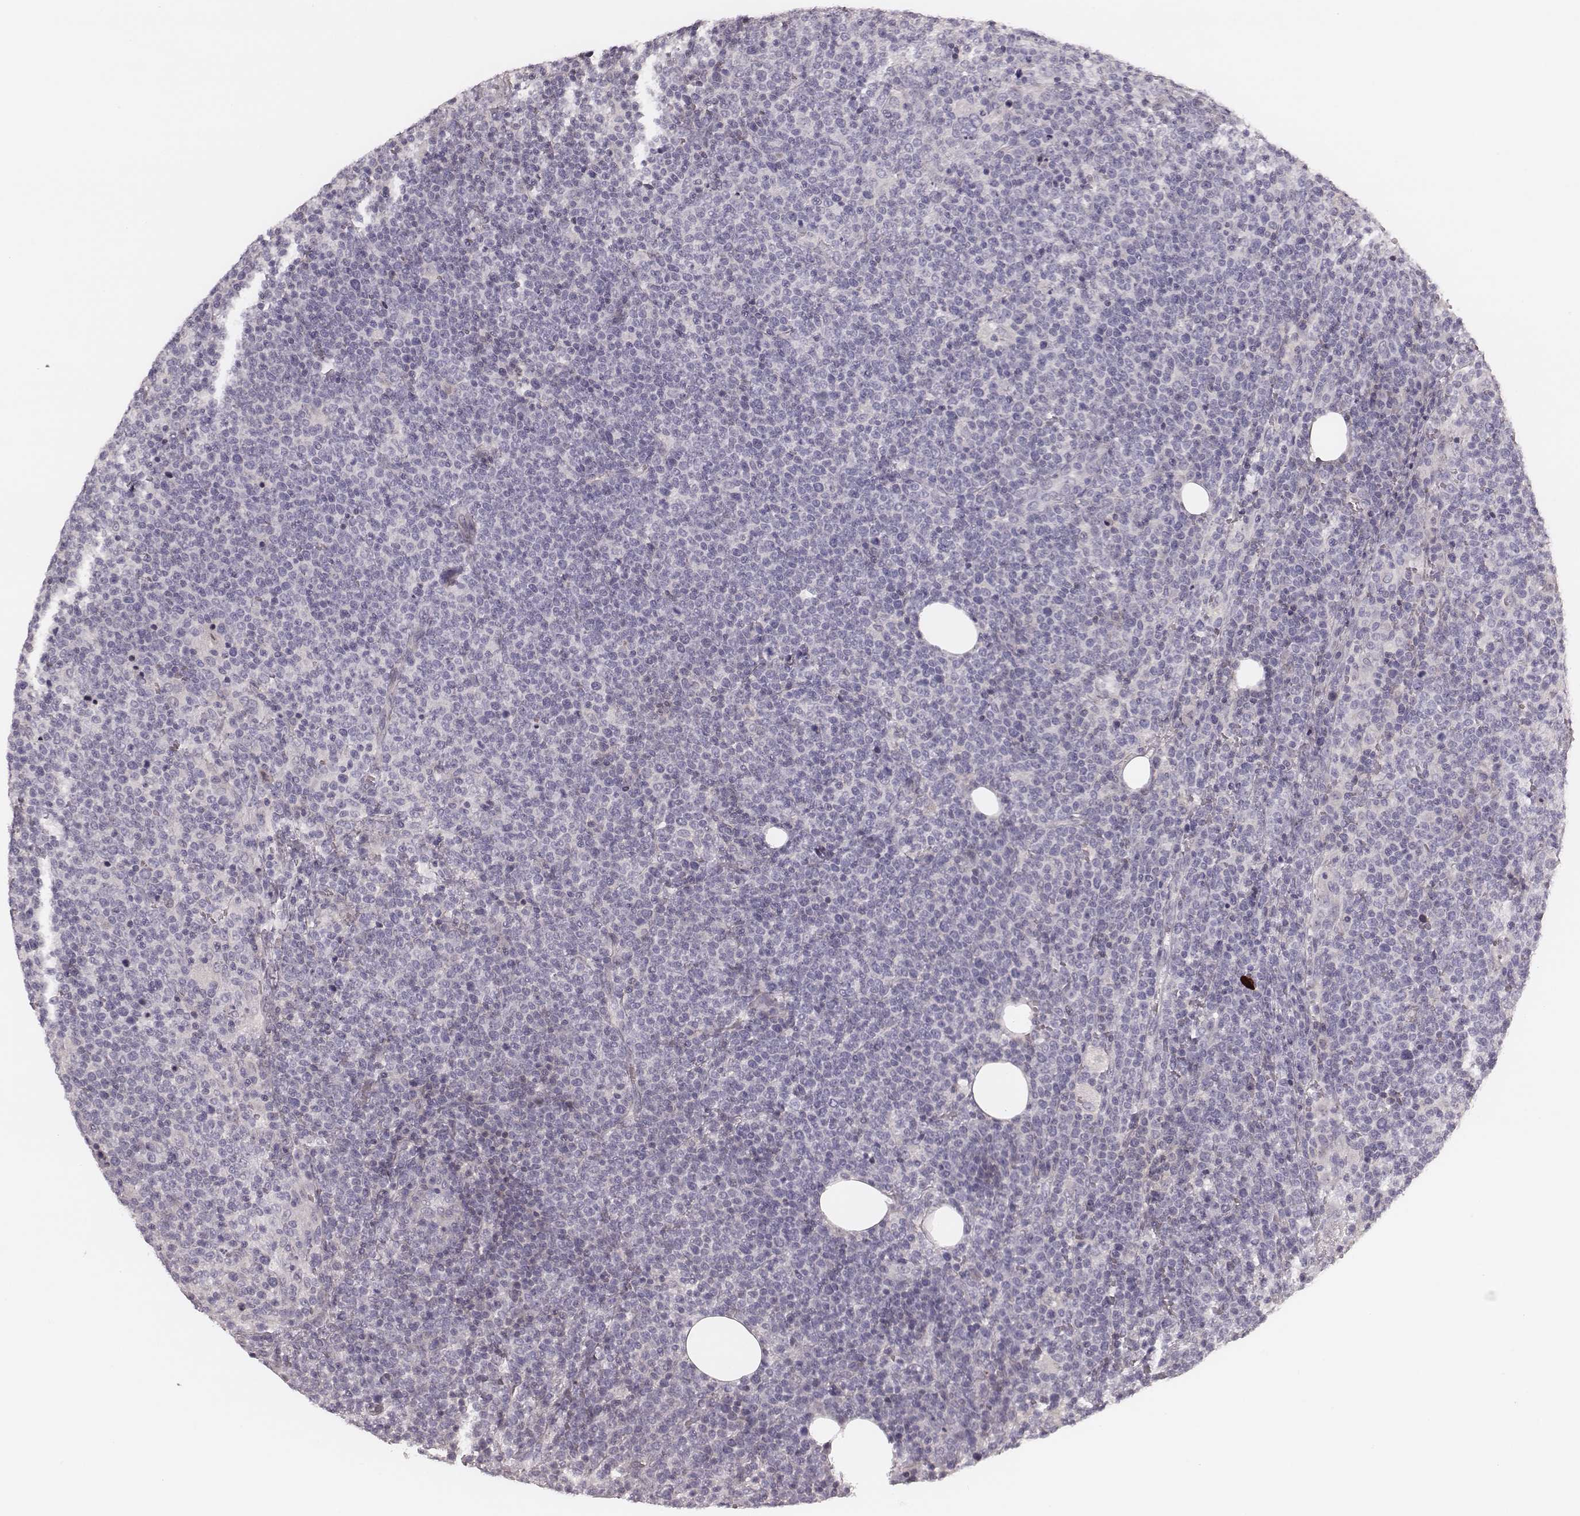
{"staining": {"intensity": "negative", "quantity": "none", "location": "none"}, "tissue": "lymphoma", "cell_type": "Tumor cells", "image_type": "cancer", "snomed": [{"axis": "morphology", "description": "Malignant lymphoma, non-Hodgkin's type, High grade"}, {"axis": "topography", "description": "Lymph node"}], "caption": "Lymphoma stained for a protein using IHC exhibits no positivity tumor cells.", "gene": "S100Z", "patient": {"sex": "male", "age": 61}}